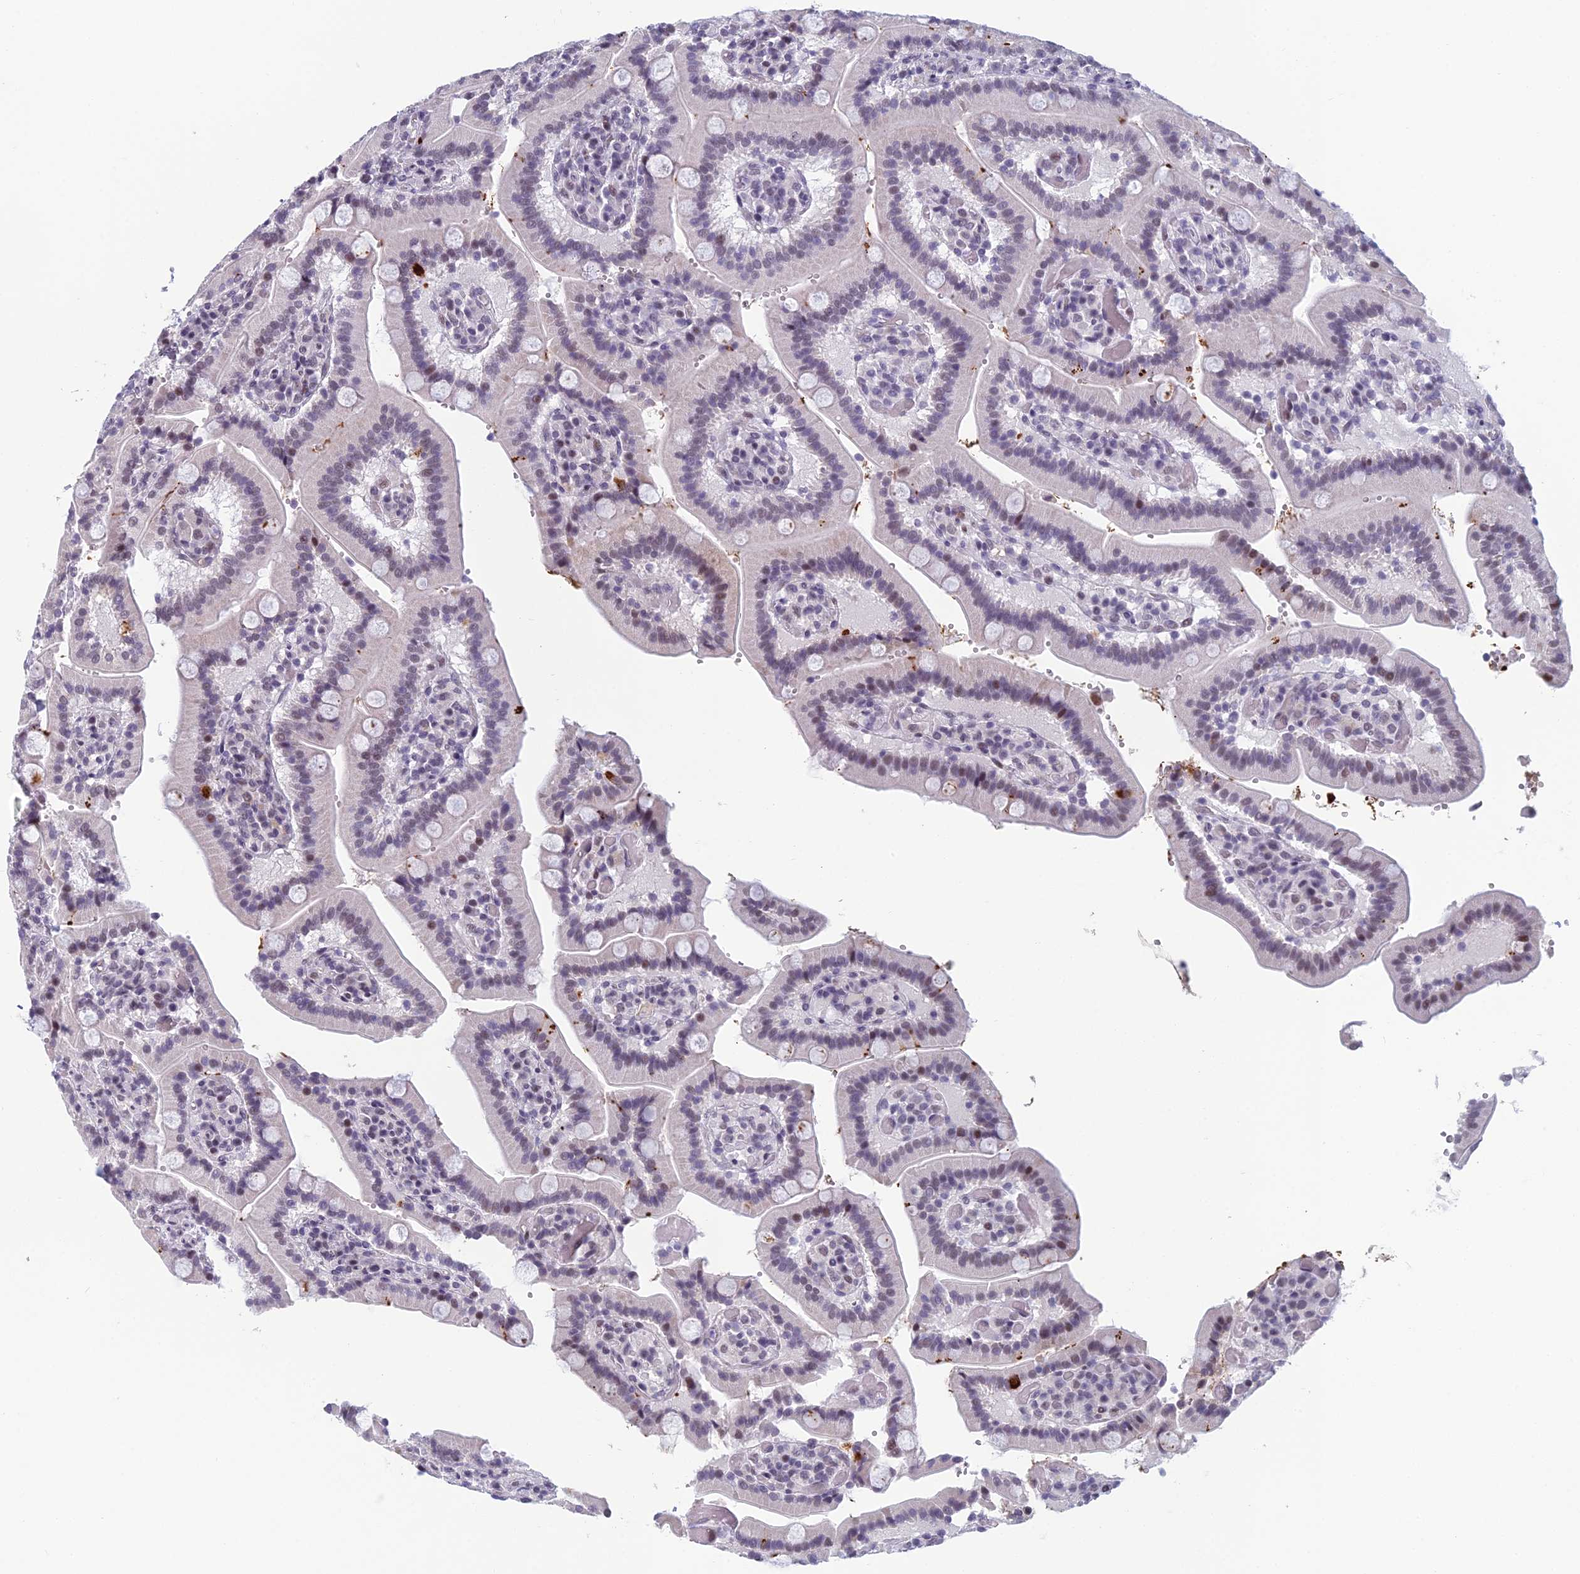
{"staining": {"intensity": "strong", "quantity": "<25%", "location": "cytoplasmic/membranous,nuclear"}, "tissue": "duodenum", "cell_type": "Glandular cells", "image_type": "normal", "snomed": [{"axis": "morphology", "description": "Normal tissue, NOS"}, {"axis": "topography", "description": "Duodenum"}], "caption": "A high-resolution photomicrograph shows IHC staining of normal duodenum, which exhibits strong cytoplasmic/membranous,nuclear staining in approximately <25% of glandular cells.", "gene": "RGS17", "patient": {"sex": "female", "age": 62}}